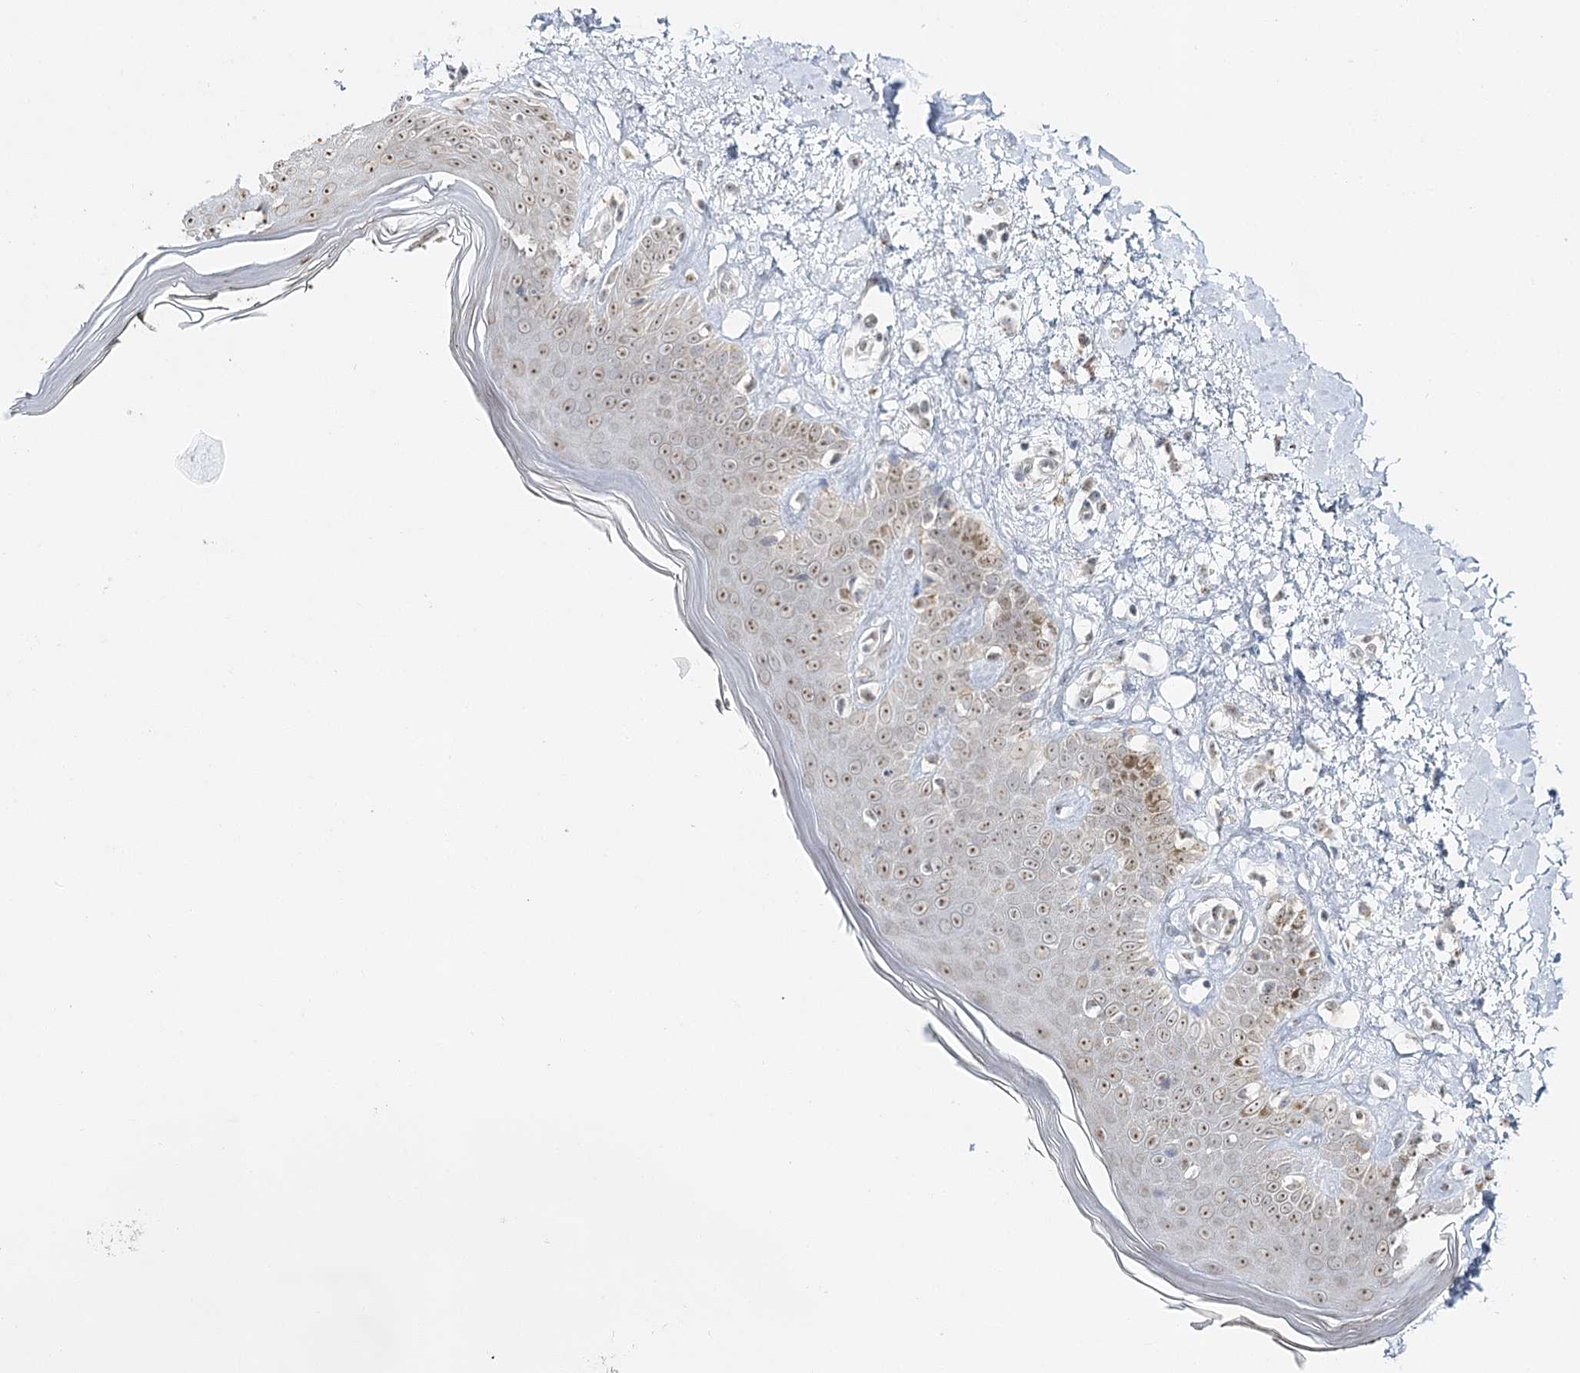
{"staining": {"intensity": "negative", "quantity": "none", "location": "none"}, "tissue": "skin", "cell_type": "Fibroblasts", "image_type": "normal", "snomed": [{"axis": "morphology", "description": "Normal tissue, NOS"}, {"axis": "topography", "description": "Skin"}], "caption": "Immunohistochemistry histopathology image of unremarkable skin stained for a protein (brown), which reveals no expression in fibroblasts. The staining was performed using DAB to visualize the protein expression in brown, while the nuclei were stained in blue with hematoxylin (Magnification: 20x).", "gene": "ATAD1", "patient": {"sex": "female", "age": 64}}